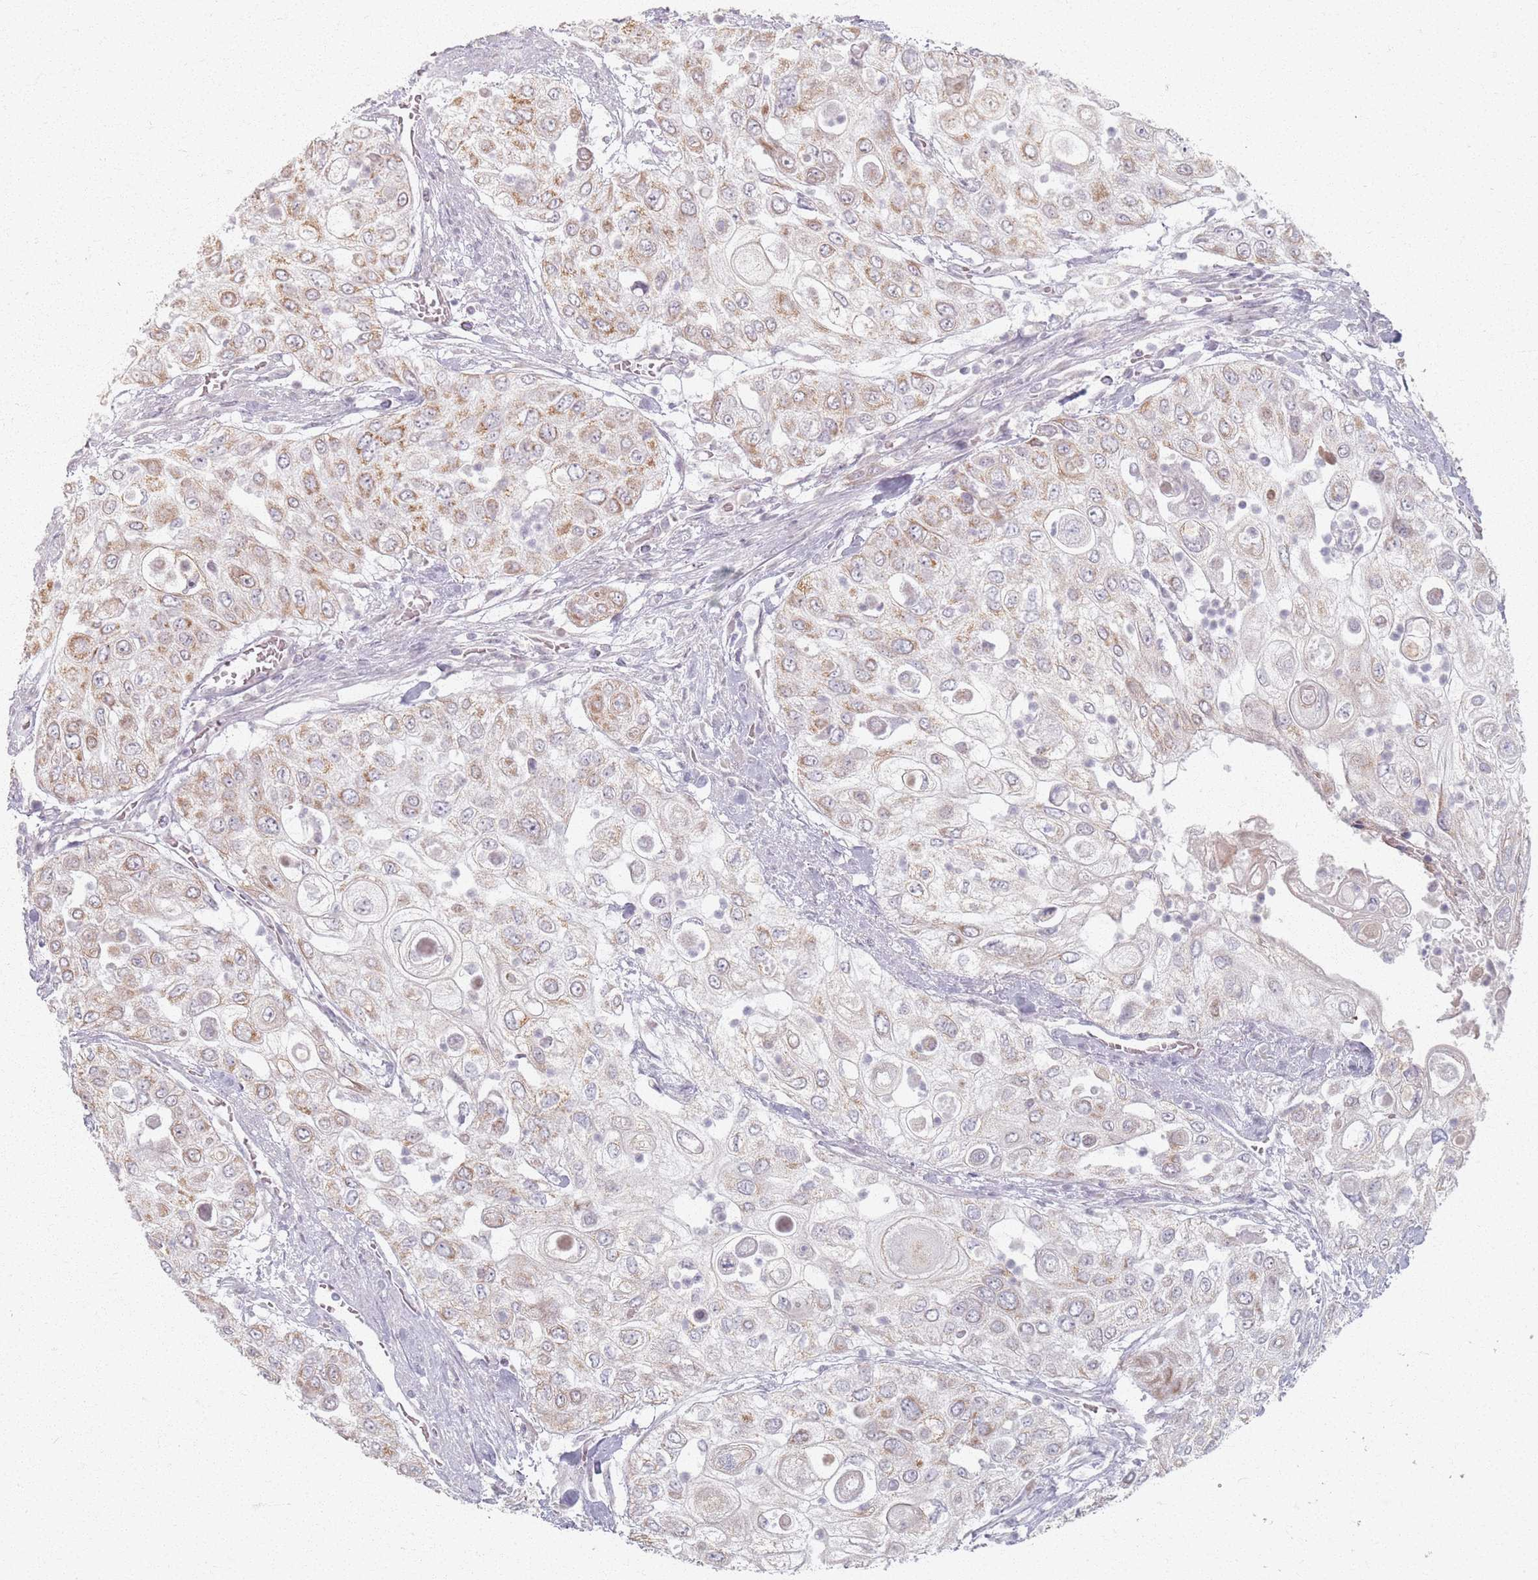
{"staining": {"intensity": "moderate", "quantity": "25%-75%", "location": "cytoplasmic/membranous"}, "tissue": "urothelial cancer", "cell_type": "Tumor cells", "image_type": "cancer", "snomed": [{"axis": "morphology", "description": "Urothelial carcinoma, High grade"}, {"axis": "topography", "description": "Urinary bladder"}], "caption": "Urothelial carcinoma (high-grade) tissue reveals moderate cytoplasmic/membranous staining in approximately 25%-75% of tumor cells, visualized by immunohistochemistry.", "gene": "PKD2L2", "patient": {"sex": "female", "age": 79}}